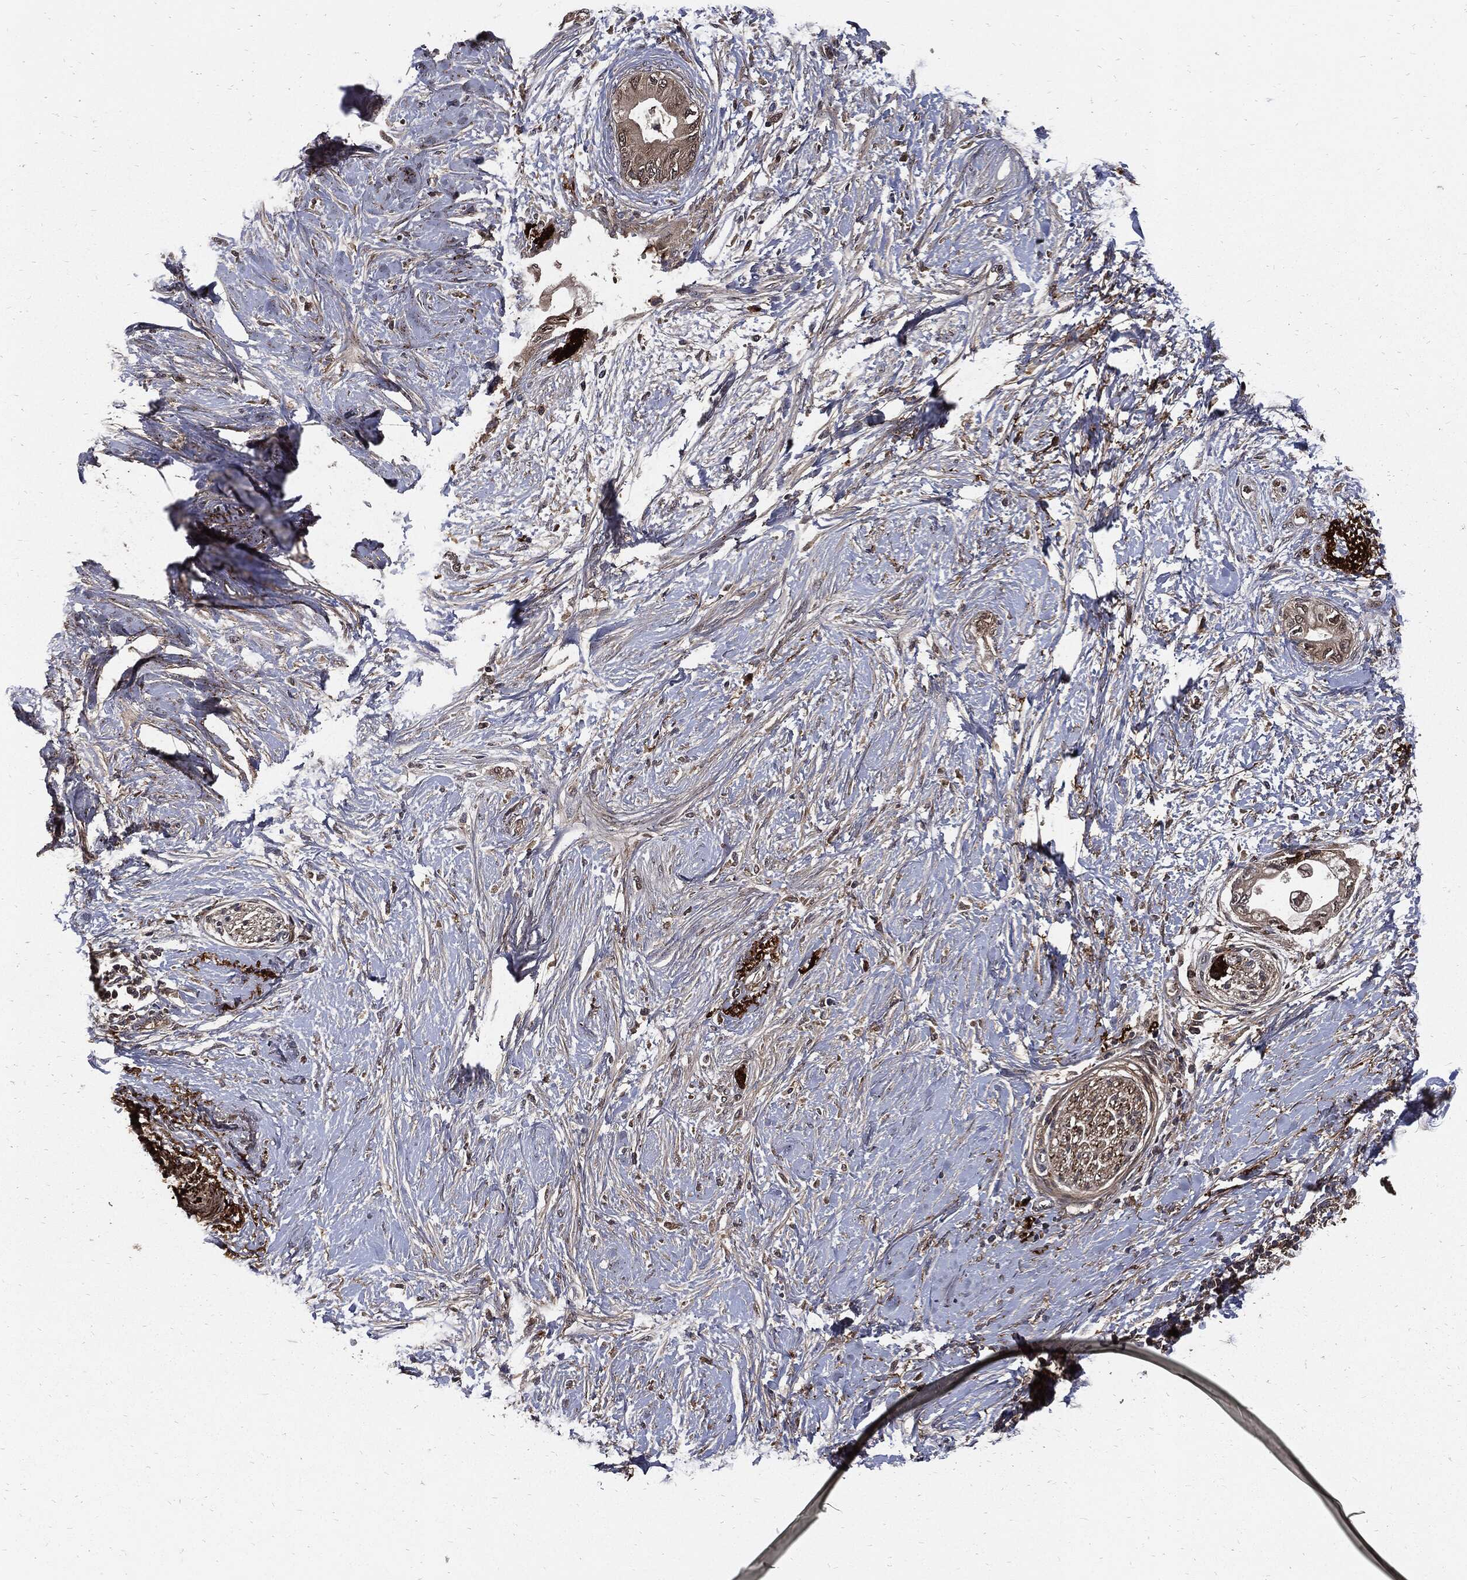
{"staining": {"intensity": "weak", "quantity": "25%-75%", "location": "cytoplasmic/membranous"}, "tissue": "pancreatic cancer", "cell_type": "Tumor cells", "image_type": "cancer", "snomed": [{"axis": "morphology", "description": "Normal tissue, NOS"}, {"axis": "morphology", "description": "Adenocarcinoma, NOS"}, {"axis": "topography", "description": "Pancreas"}, {"axis": "topography", "description": "Duodenum"}], "caption": "Immunohistochemical staining of human adenocarcinoma (pancreatic) shows weak cytoplasmic/membranous protein expression in approximately 25%-75% of tumor cells. The protein is stained brown, and the nuclei are stained in blue (DAB (3,3'-diaminobenzidine) IHC with brightfield microscopy, high magnification).", "gene": "CLU", "patient": {"sex": "female", "age": 60}}